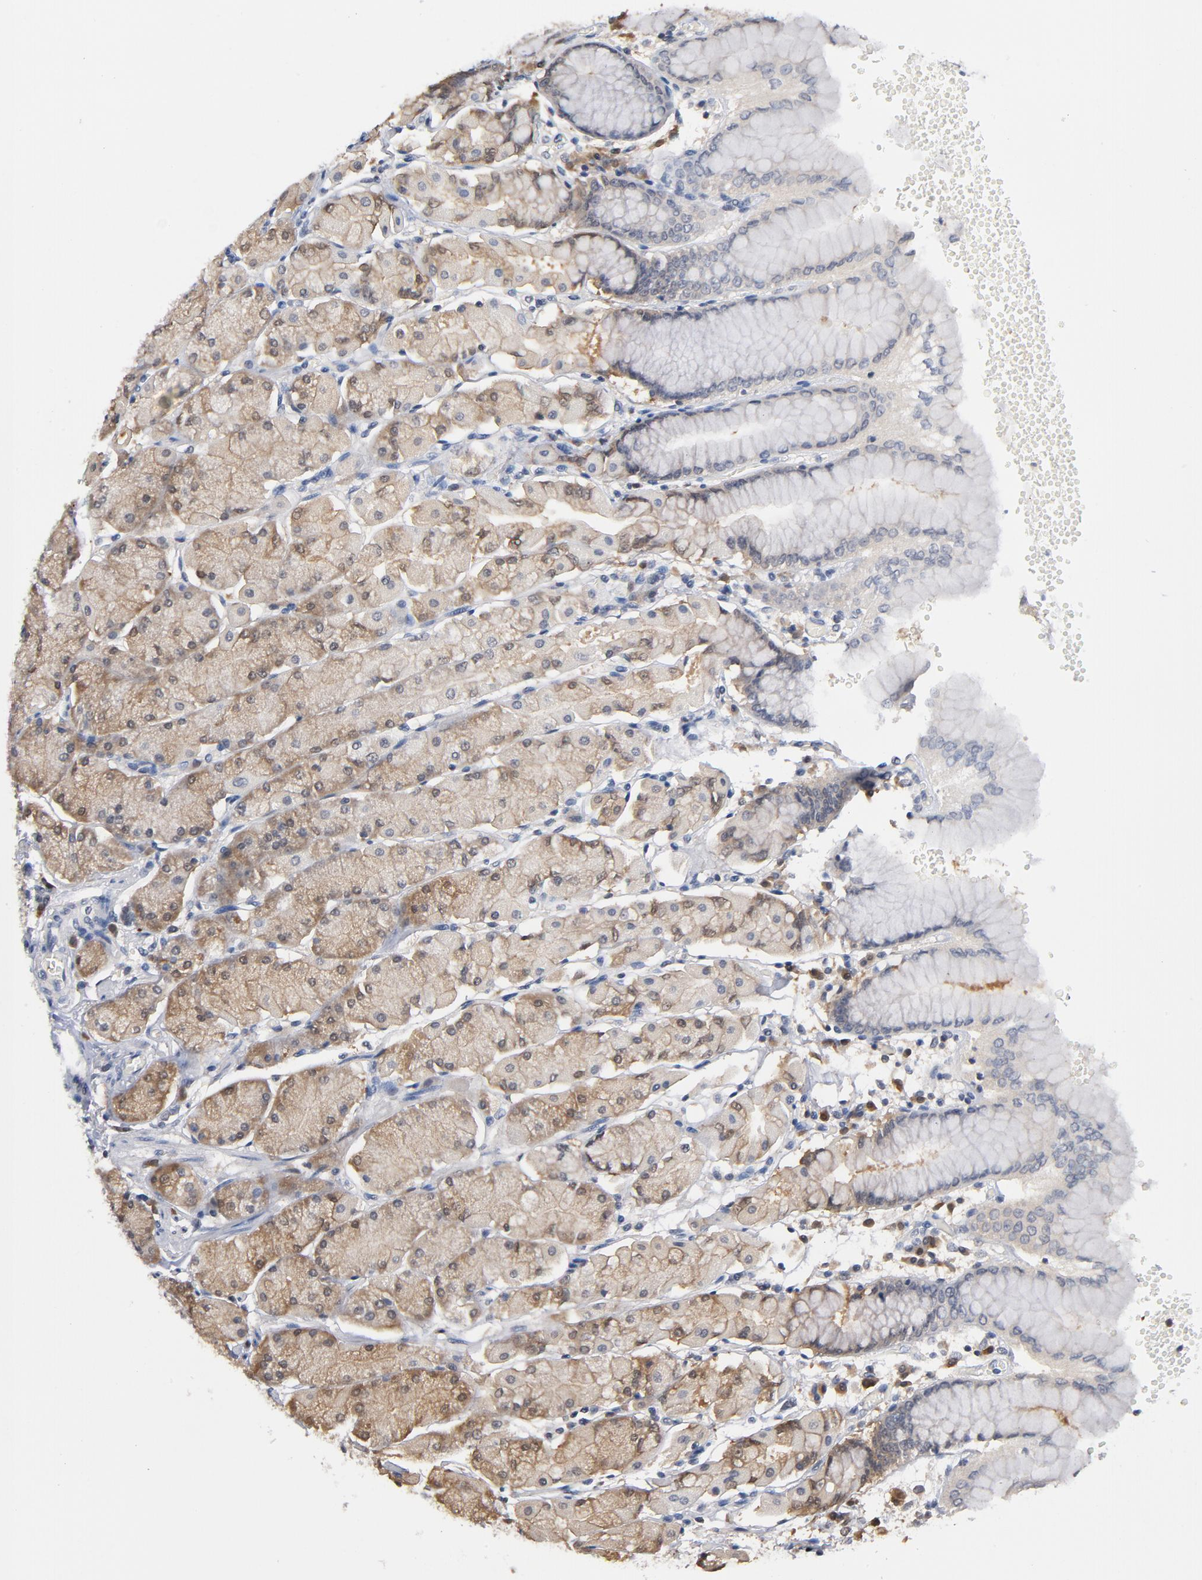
{"staining": {"intensity": "moderate", "quantity": "25%-75%", "location": "cytoplasmic/membranous"}, "tissue": "stomach", "cell_type": "Glandular cells", "image_type": "normal", "snomed": [{"axis": "morphology", "description": "Normal tissue, NOS"}, {"axis": "topography", "description": "Stomach, upper"}, {"axis": "topography", "description": "Stomach"}], "caption": "Benign stomach was stained to show a protein in brown. There is medium levels of moderate cytoplasmic/membranous staining in approximately 25%-75% of glandular cells. (DAB (3,3'-diaminobenzidine) IHC, brown staining for protein, blue staining for nuclei).", "gene": "MIF", "patient": {"sex": "male", "age": 76}}